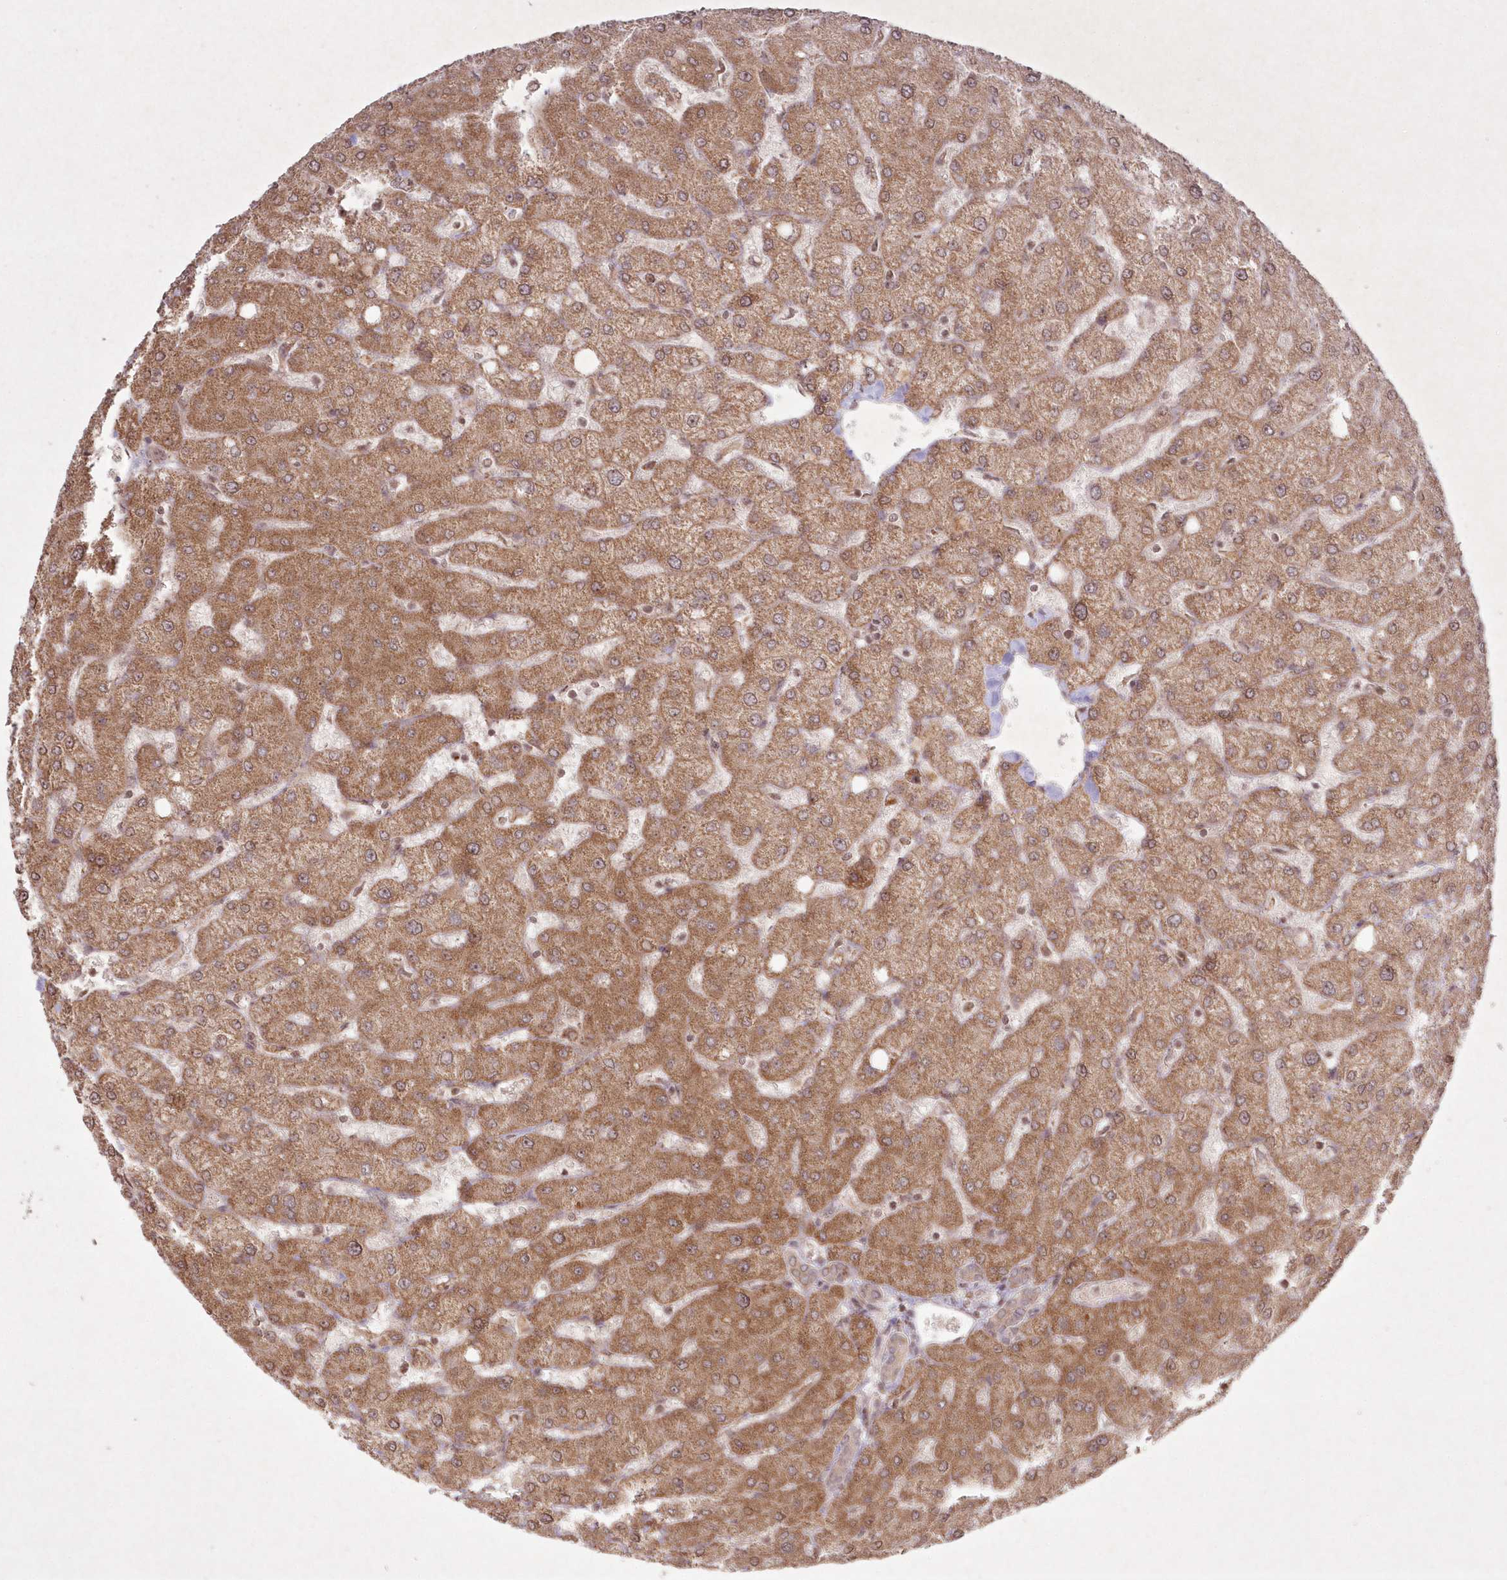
{"staining": {"intensity": "weak", "quantity": "<25%", "location": "cytoplasmic/membranous"}, "tissue": "liver", "cell_type": "Cholangiocytes", "image_type": "normal", "snomed": [{"axis": "morphology", "description": "Normal tissue, NOS"}, {"axis": "topography", "description": "Liver"}], "caption": "The histopathology image shows no significant staining in cholangiocytes of liver. (DAB IHC visualized using brightfield microscopy, high magnification).", "gene": "LRPPRC", "patient": {"sex": "female", "age": 54}}